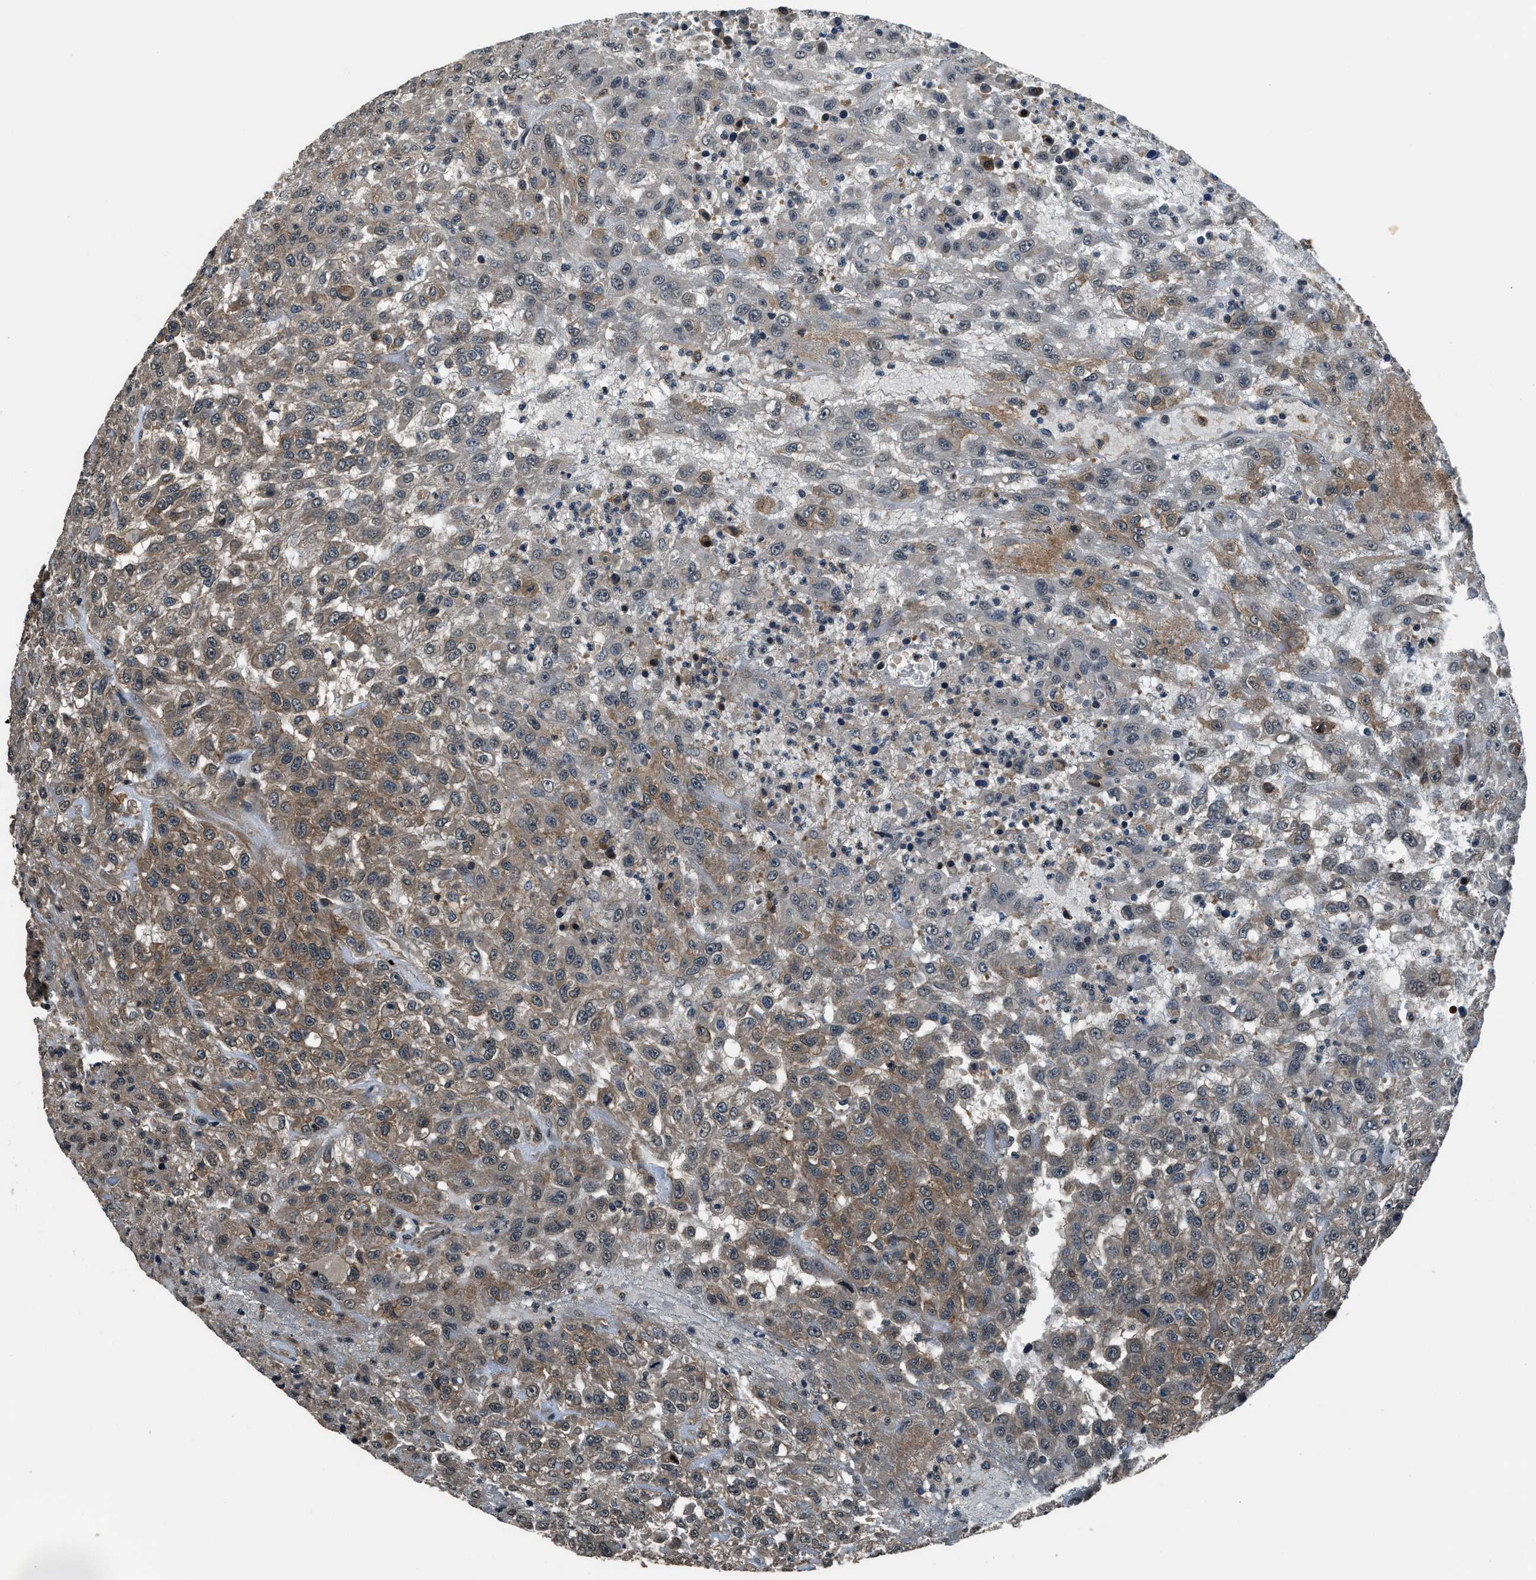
{"staining": {"intensity": "moderate", "quantity": "25%-75%", "location": "cytoplasmic/membranous"}, "tissue": "urothelial cancer", "cell_type": "Tumor cells", "image_type": "cancer", "snomed": [{"axis": "morphology", "description": "Urothelial carcinoma, High grade"}, {"axis": "topography", "description": "Urinary bladder"}], "caption": "A high-resolution histopathology image shows immunohistochemistry staining of urothelial cancer, which shows moderate cytoplasmic/membranous expression in approximately 25%-75% of tumor cells.", "gene": "ARHGEF11", "patient": {"sex": "male", "age": 46}}